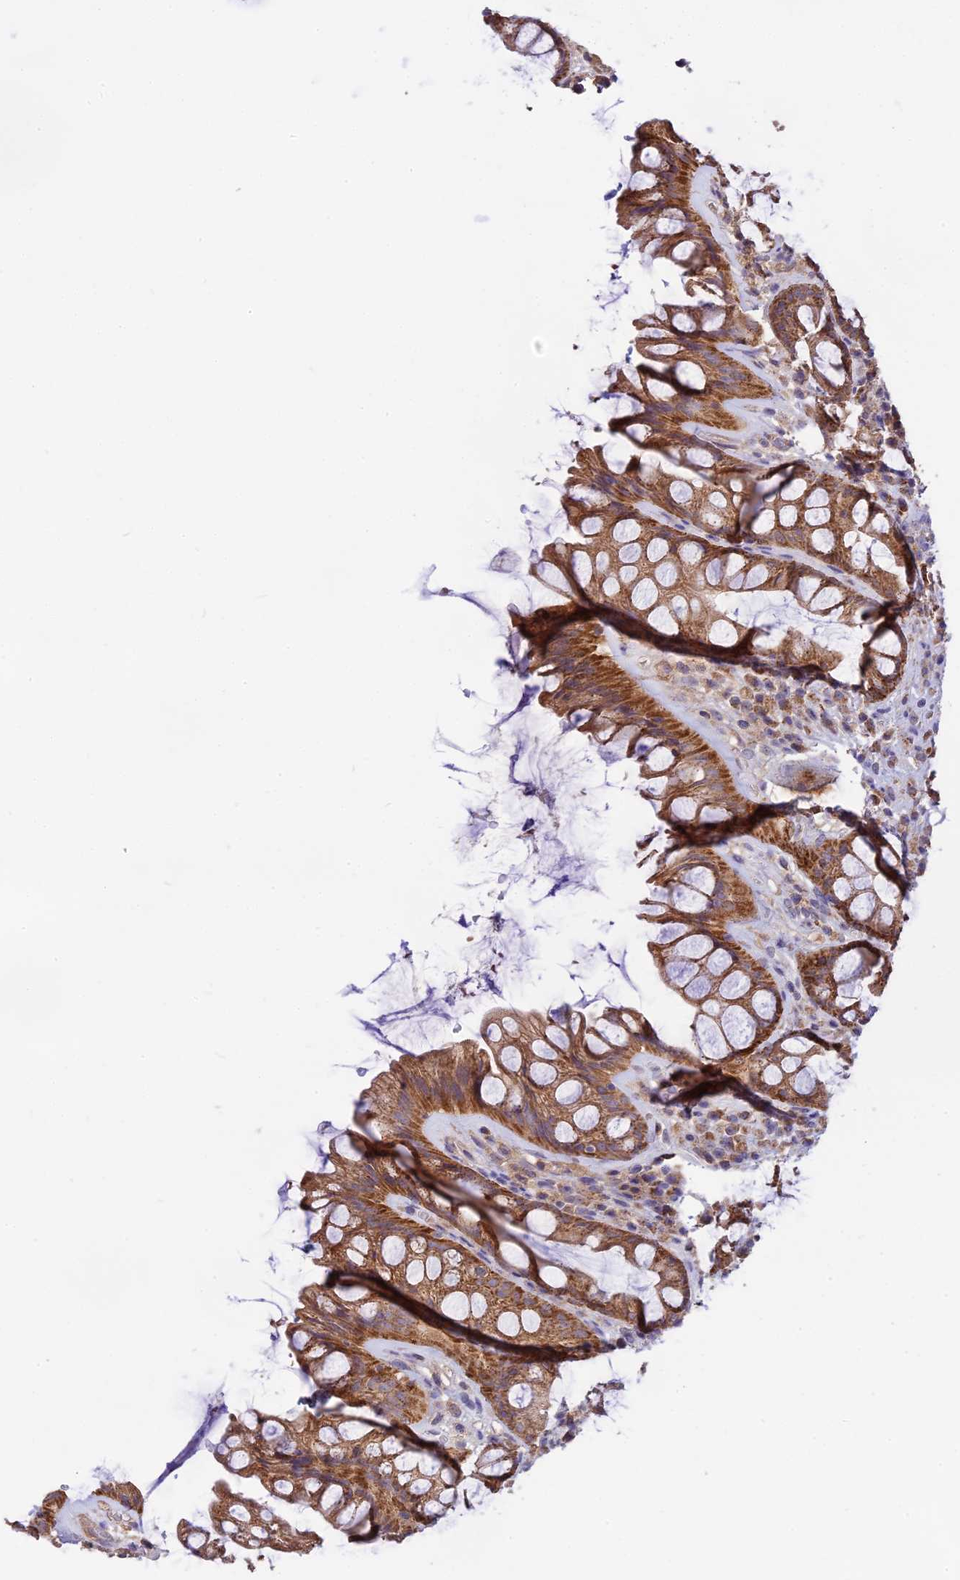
{"staining": {"intensity": "moderate", "quantity": ">75%", "location": "cytoplasmic/membranous"}, "tissue": "rectum", "cell_type": "Glandular cells", "image_type": "normal", "snomed": [{"axis": "morphology", "description": "Normal tissue, NOS"}, {"axis": "topography", "description": "Rectum"}], "caption": "Moderate cytoplasmic/membranous protein expression is identified in approximately >75% of glandular cells in rectum.", "gene": "NUDT8", "patient": {"sex": "male", "age": 74}}